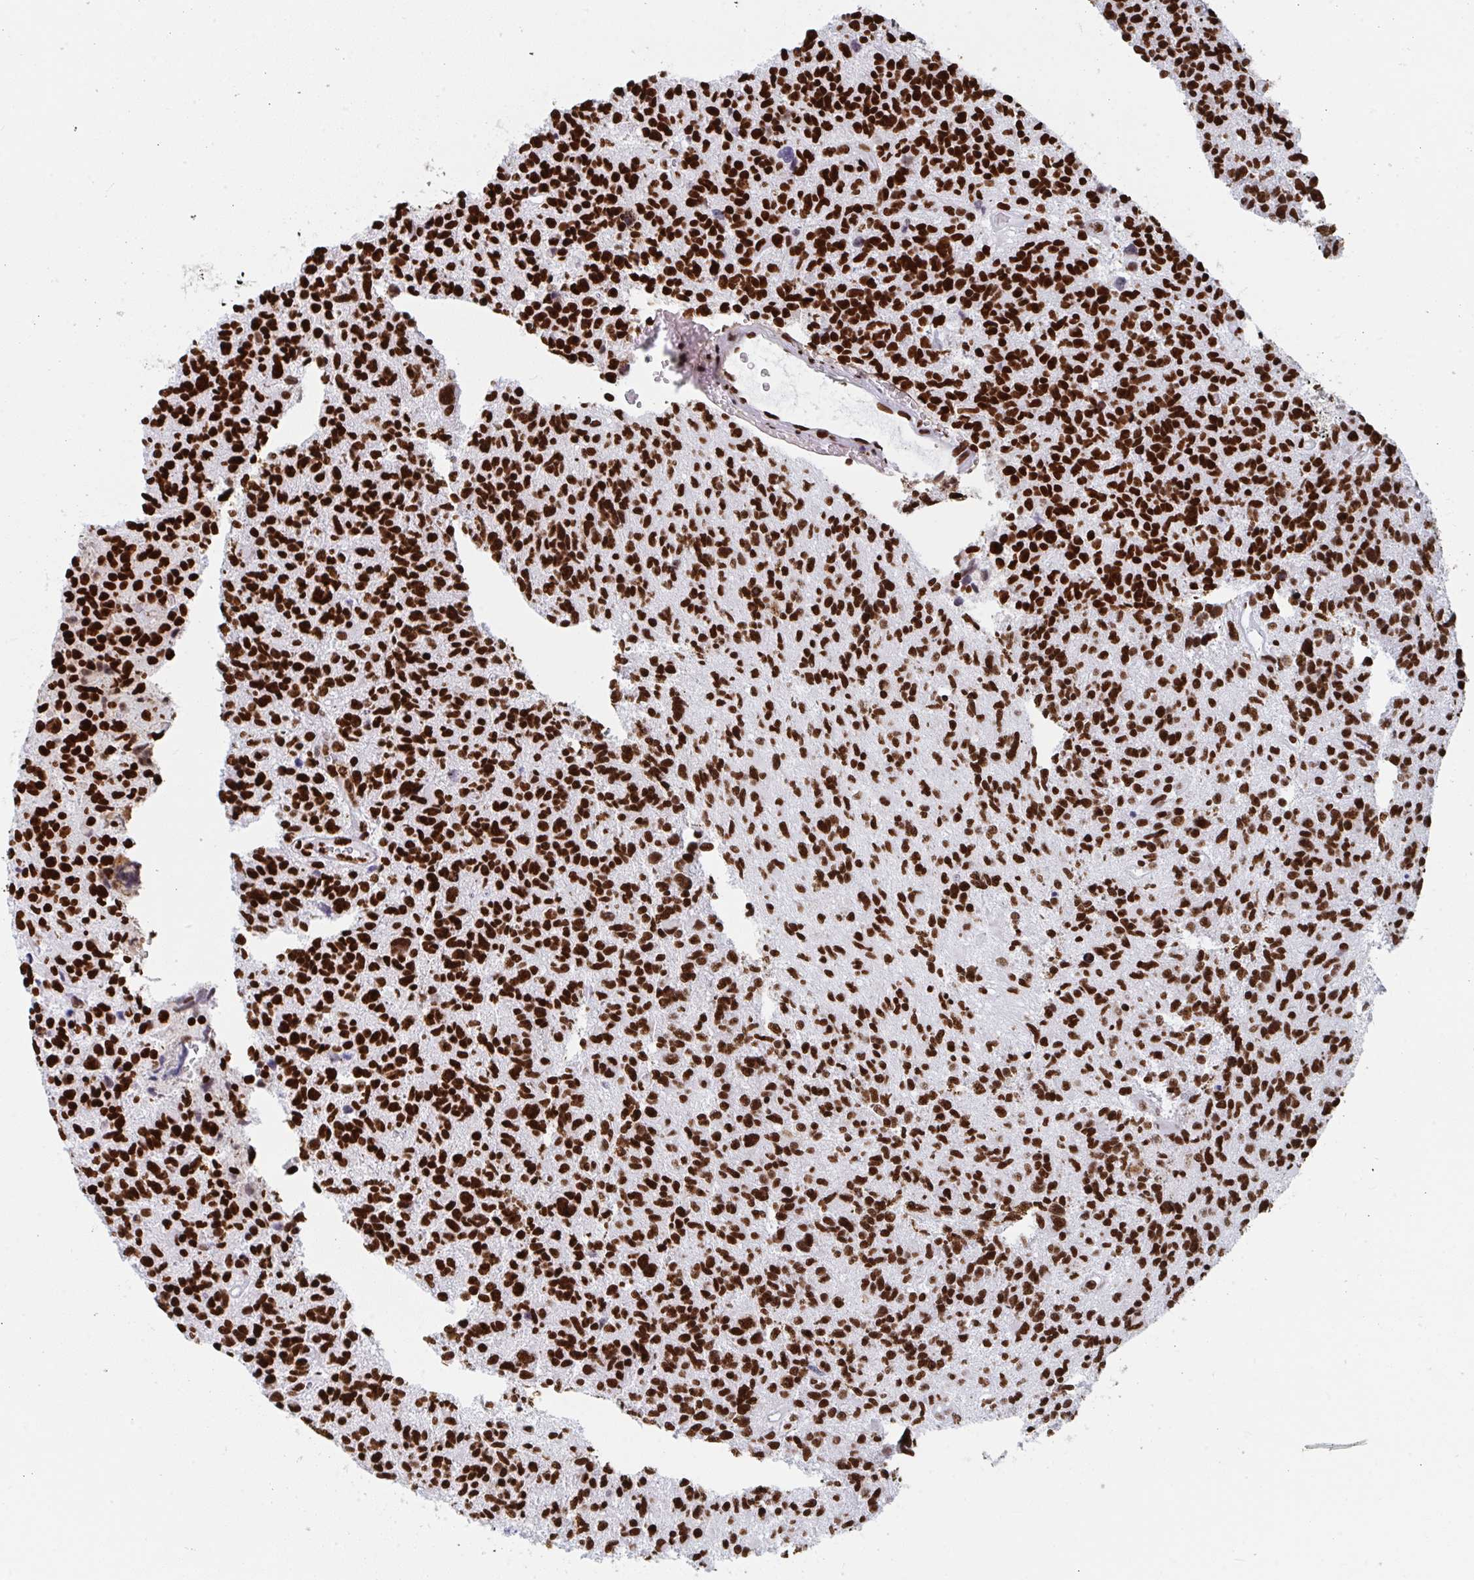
{"staining": {"intensity": "strong", "quantity": ">75%", "location": "nuclear"}, "tissue": "glioma", "cell_type": "Tumor cells", "image_type": "cancer", "snomed": [{"axis": "morphology", "description": "Glioma, malignant, High grade"}, {"axis": "topography", "description": "Brain"}], "caption": "Protein expression analysis of human malignant glioma (high-grade) reveals strong nuclear positivity in about >75% of tumor cells.", "gene": "GAR1", "patient": {"sex": "male", "age": 29}}